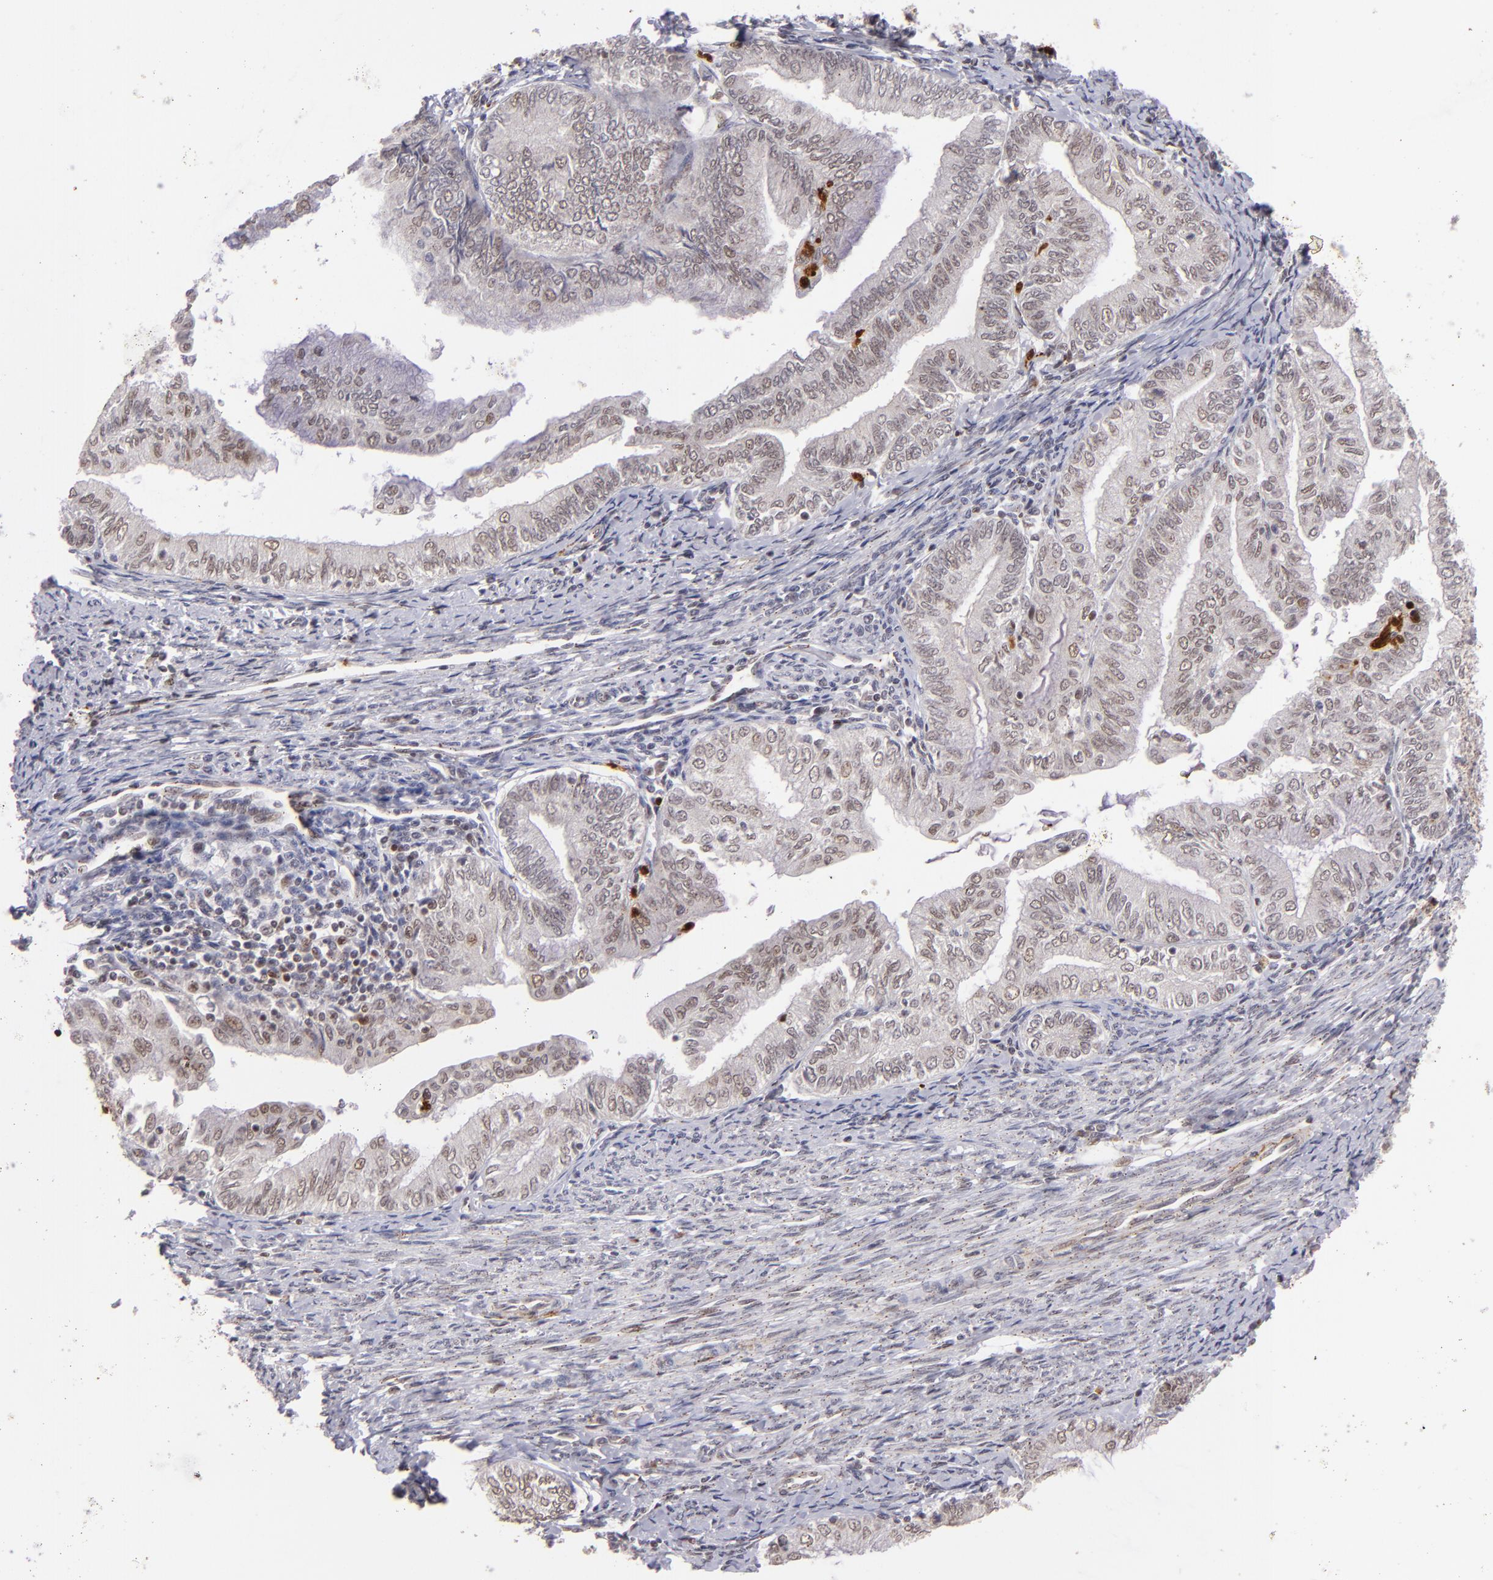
{"staining": {"intensity": "weak", "quantity": "<25%", "location": "nuclear"}, "tissue": "endometrial cancer", "cell_type": "Tumor cells", "image_type": "cancer", "snomed": [{"axis": "morphology", "description": "Adenocarcinoma, NOS"}, {"axis": "topography", "description": "Endometrium"}], "caption": "Tumor cells are negative for protein expression in human endometrial adenocarcinoma.", "gene": "RXRG", "patient": {"sex": "female", "age": 66}}